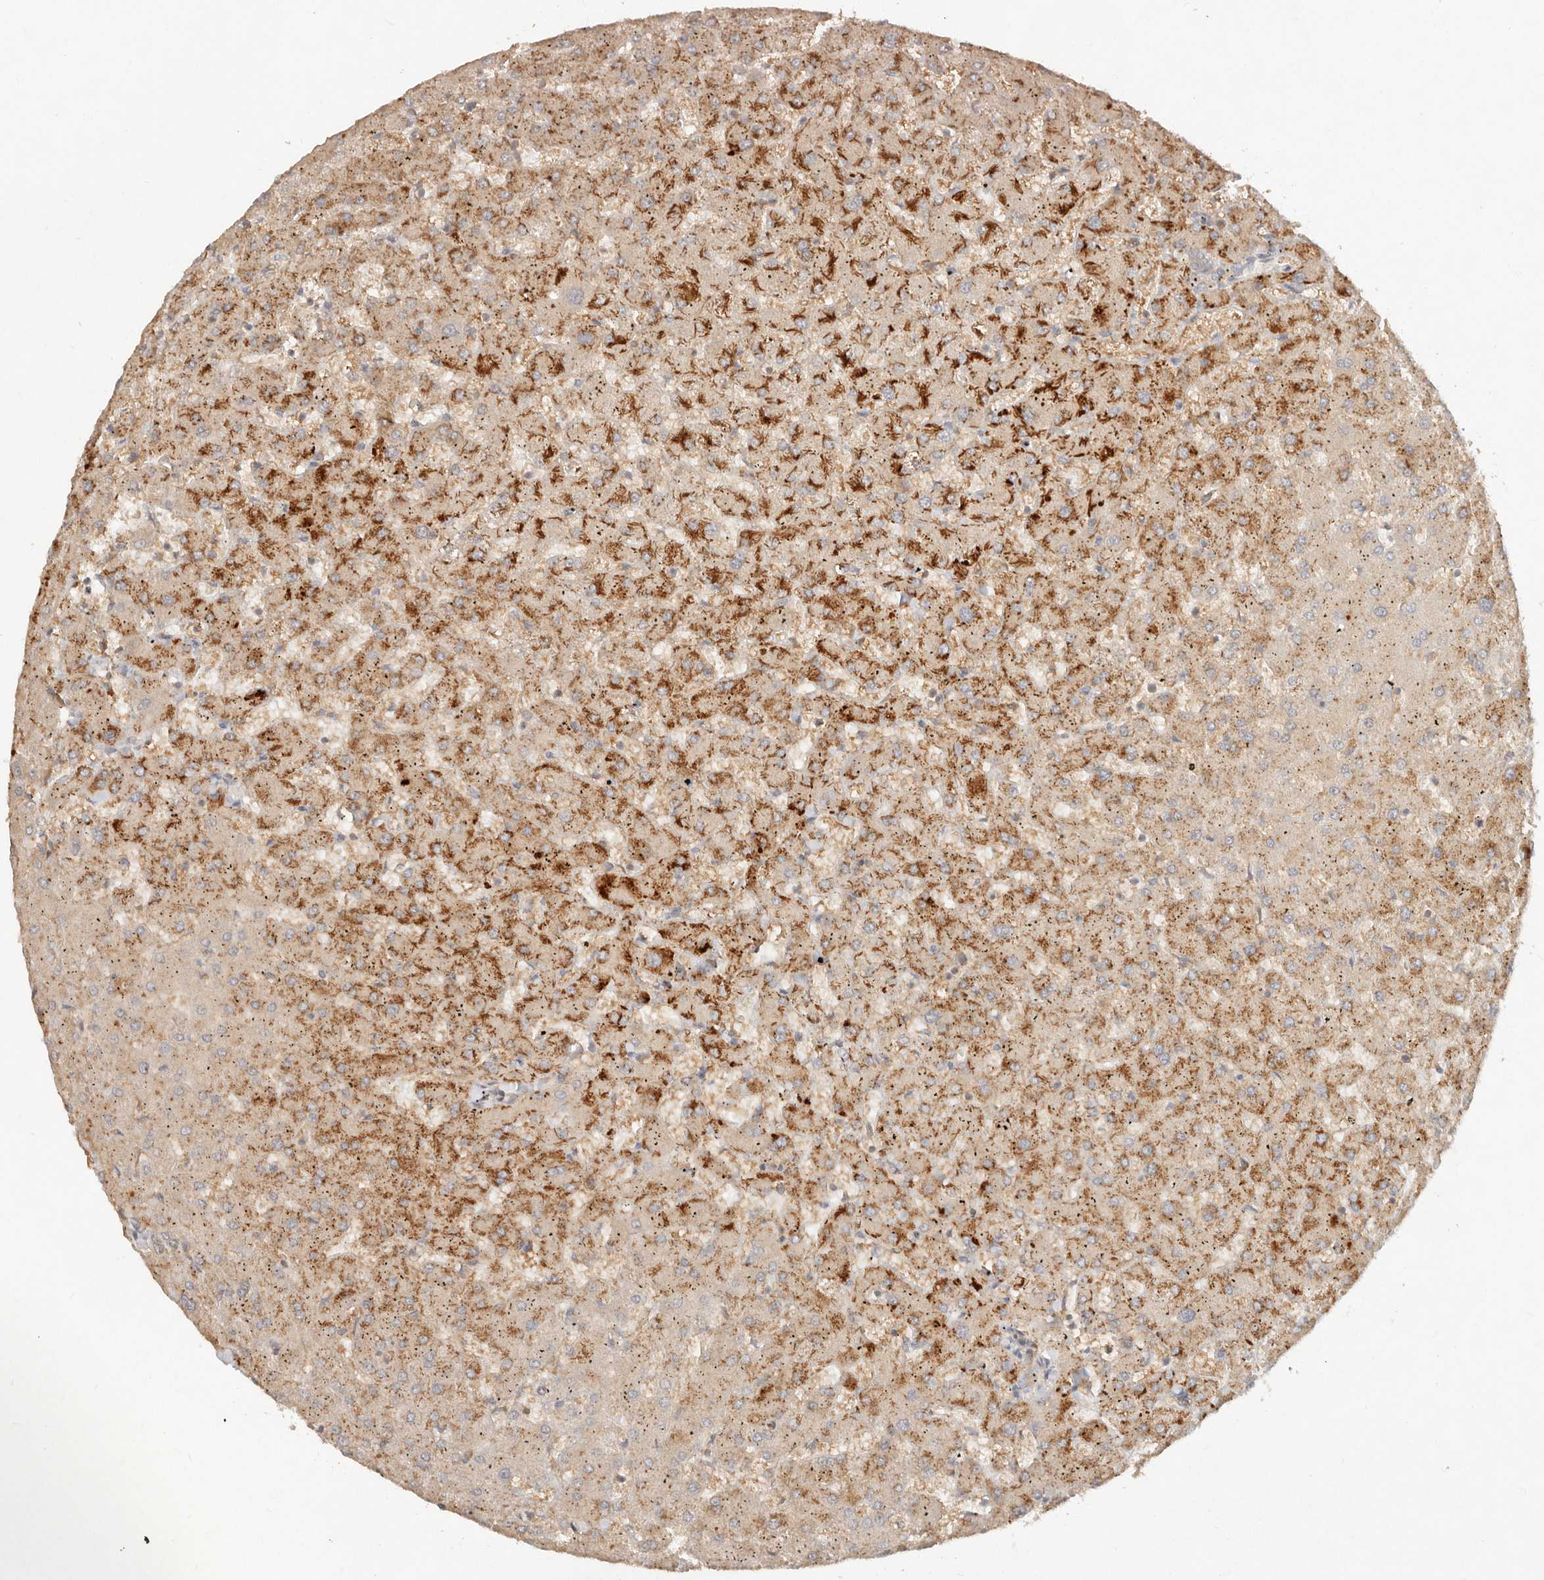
{"staining": {"intensity": "moderate", "quantity": ">75%", "location": "cytoplasmic/membranous"}, "tissue": "liver", "cell_type": "Cholangiocytes", "image_type": "normal", "snomed": [{"axis": "morphology", "description": "Normal tissue, NOS"}, {"axis": "topography", "description": "Liver"}], "caption": "Immunohistochemical staining of benign liver shows moderate cytoplasmic/membranous protein positivity in approximately >75% of cholangiocytes. The protein is stained brown, and the nuclei are stained in blue (DAB (3,3'-diaminobenzidine) IHC with brightfield microscopy, high magnification).", "gene": "HECTD3", "patient": {"sex": "female", "age": 63}}